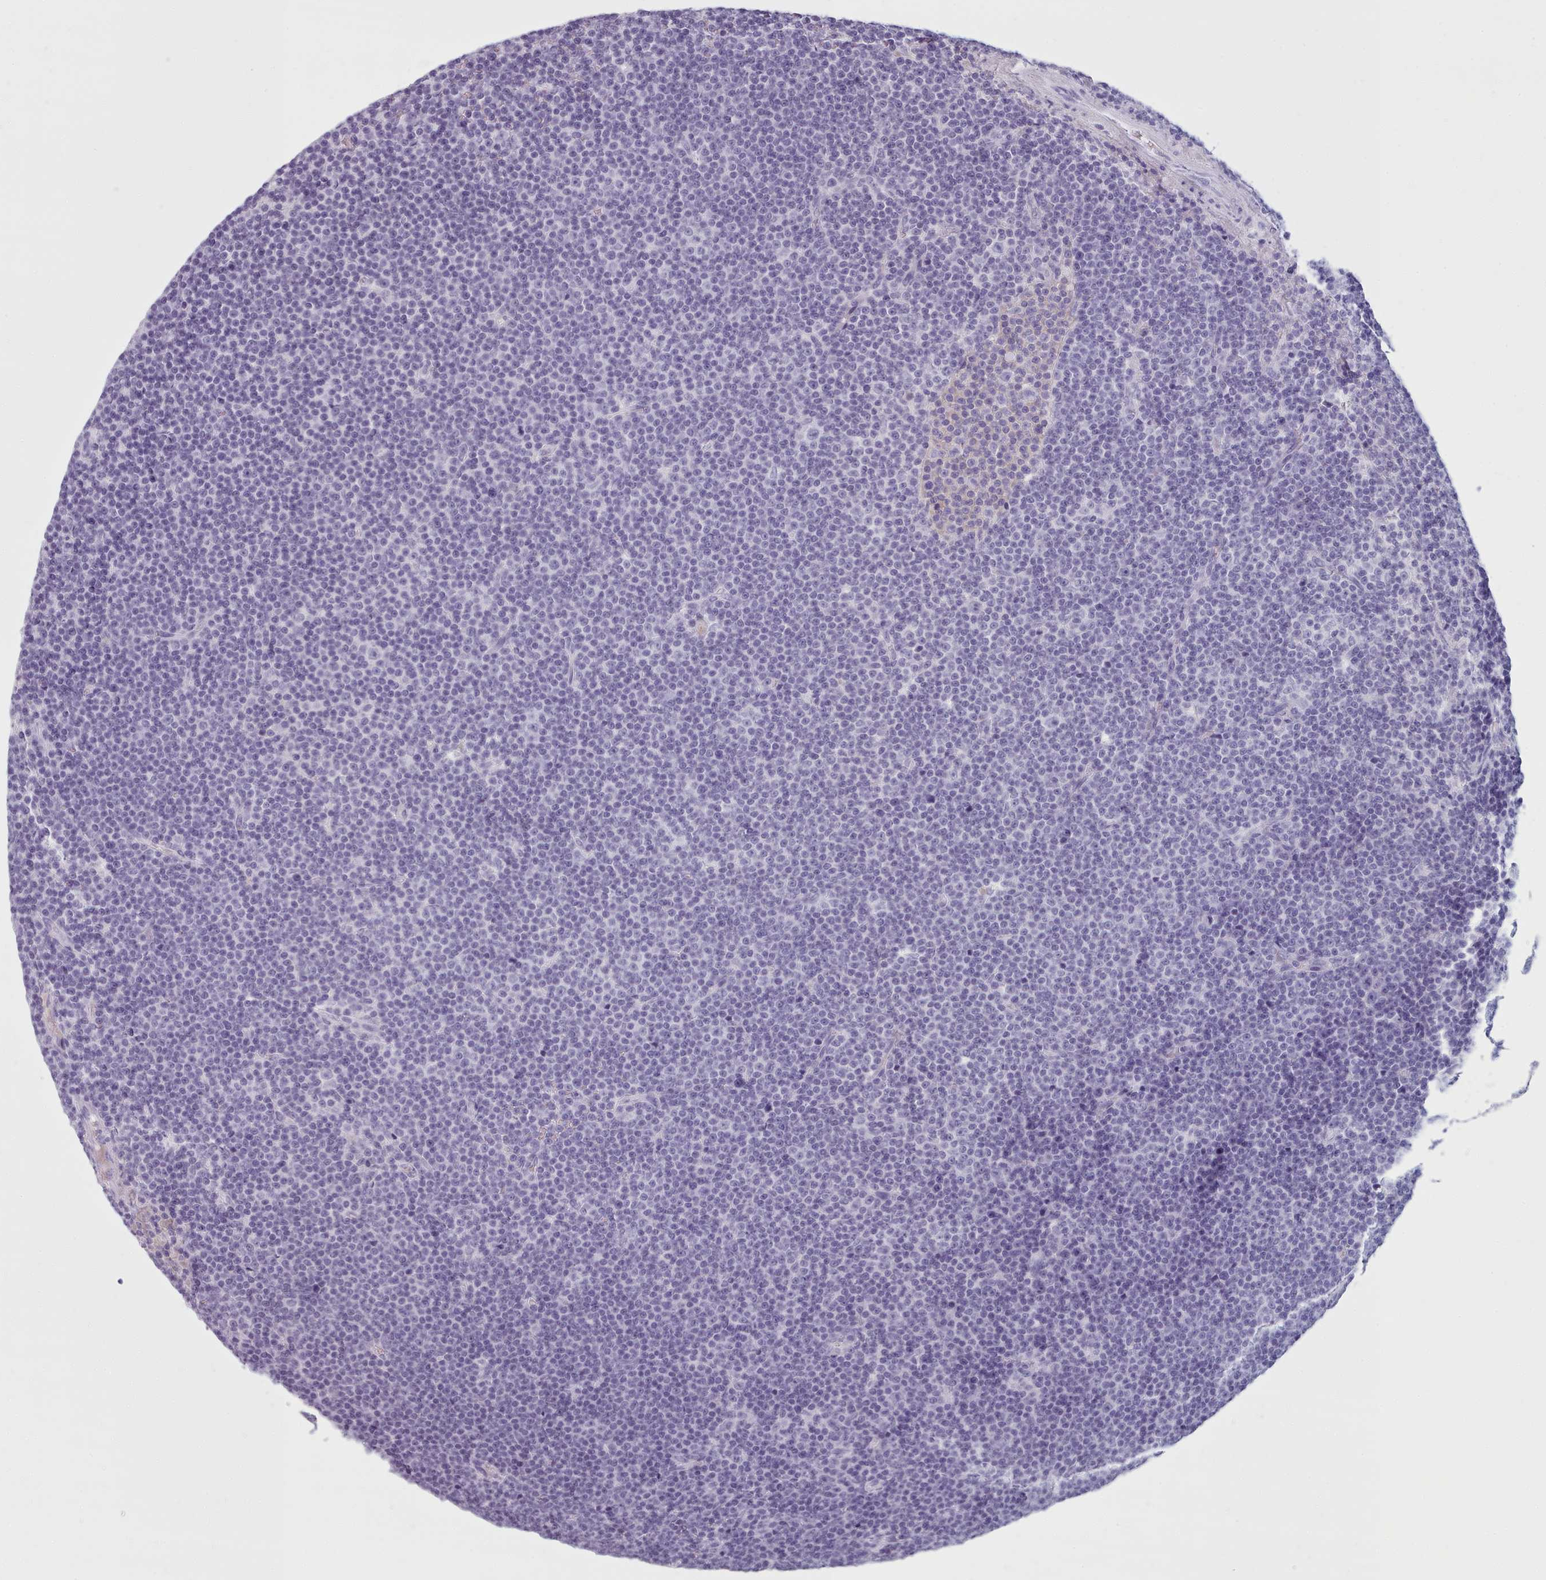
{"staining": {"intensity": "negative", "quantity": "none", "location": "none"}, "tissue": "lymphoma", "cell_type": "Tumor cells", "image_type": "cancer", "snomed": [{"axis": "morphology", "description": "Malignant lymphoma, non-Hodgkin's type, Low grade"}, {"axis": "topography", "description": "Lymph node"}], "caption": "This is an immunohistochemistry image of lymphoma. There is no positivity in tumor cells.", "gene": "ZNF43", "patient": {"sex": "female", "age": 67}}